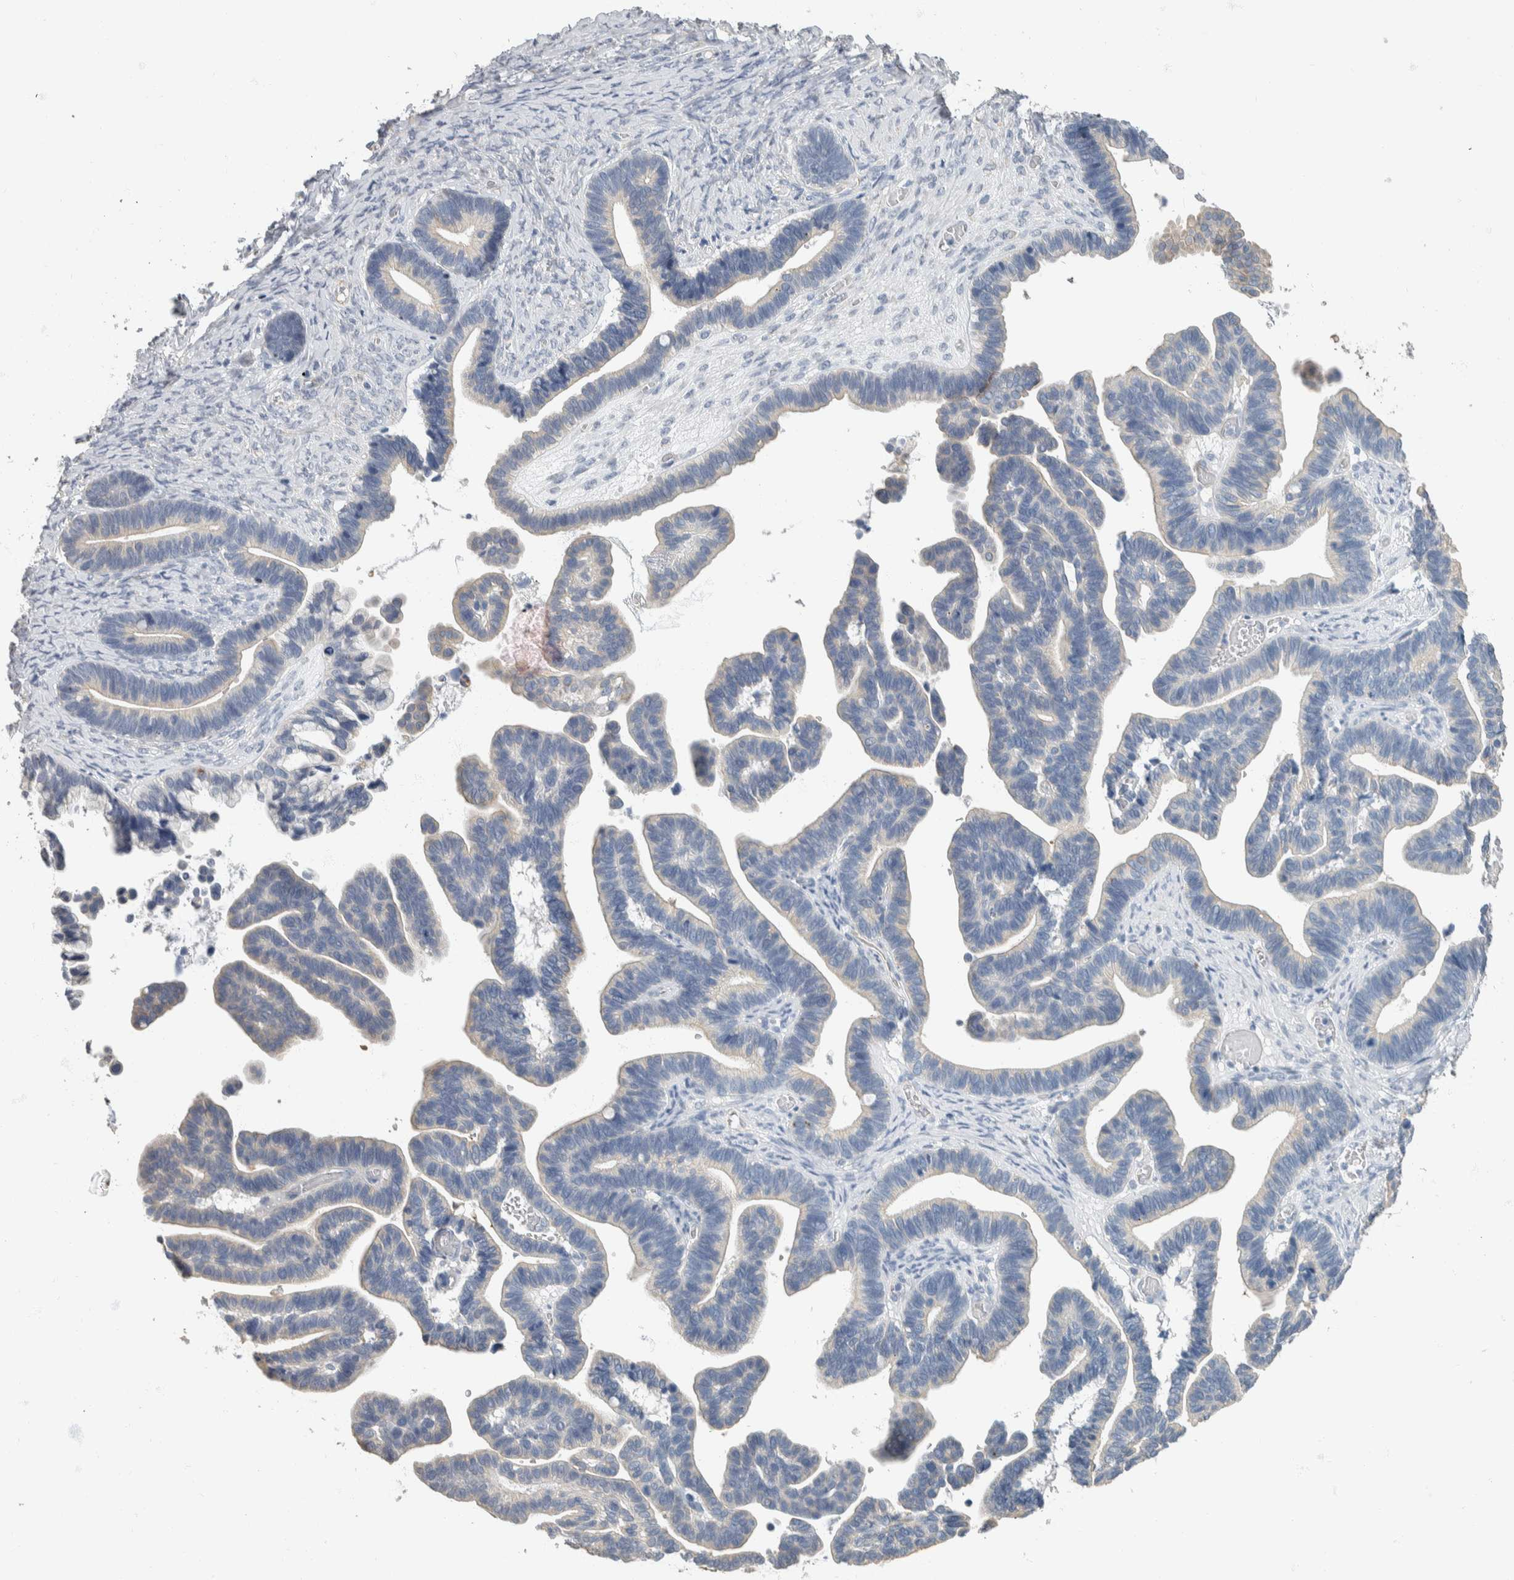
{"staining": {"intensity": "weak", "quantity": "<25%", "location": "cytoplasmic/membranous"}, "tissue": "ovarian cancer", "cell_type": "Tumor cells", "image_type": "cancer", "snomed": [{"axis": "morphology", "description": "Cystadenocarcinoma, serous, NOS"}, {"axis": "topography", "description": "Ovary"}], "caption": "Histopathology image shows no significant protein staining in tumor cells of ovarian serous cystadenocarcinoma. (DAB immunohistochemistry (IHC) visualized using brightfield microscopy, high magnification).", "gene": "NEFM", "patient": {"sex": "female", "age": 56}}